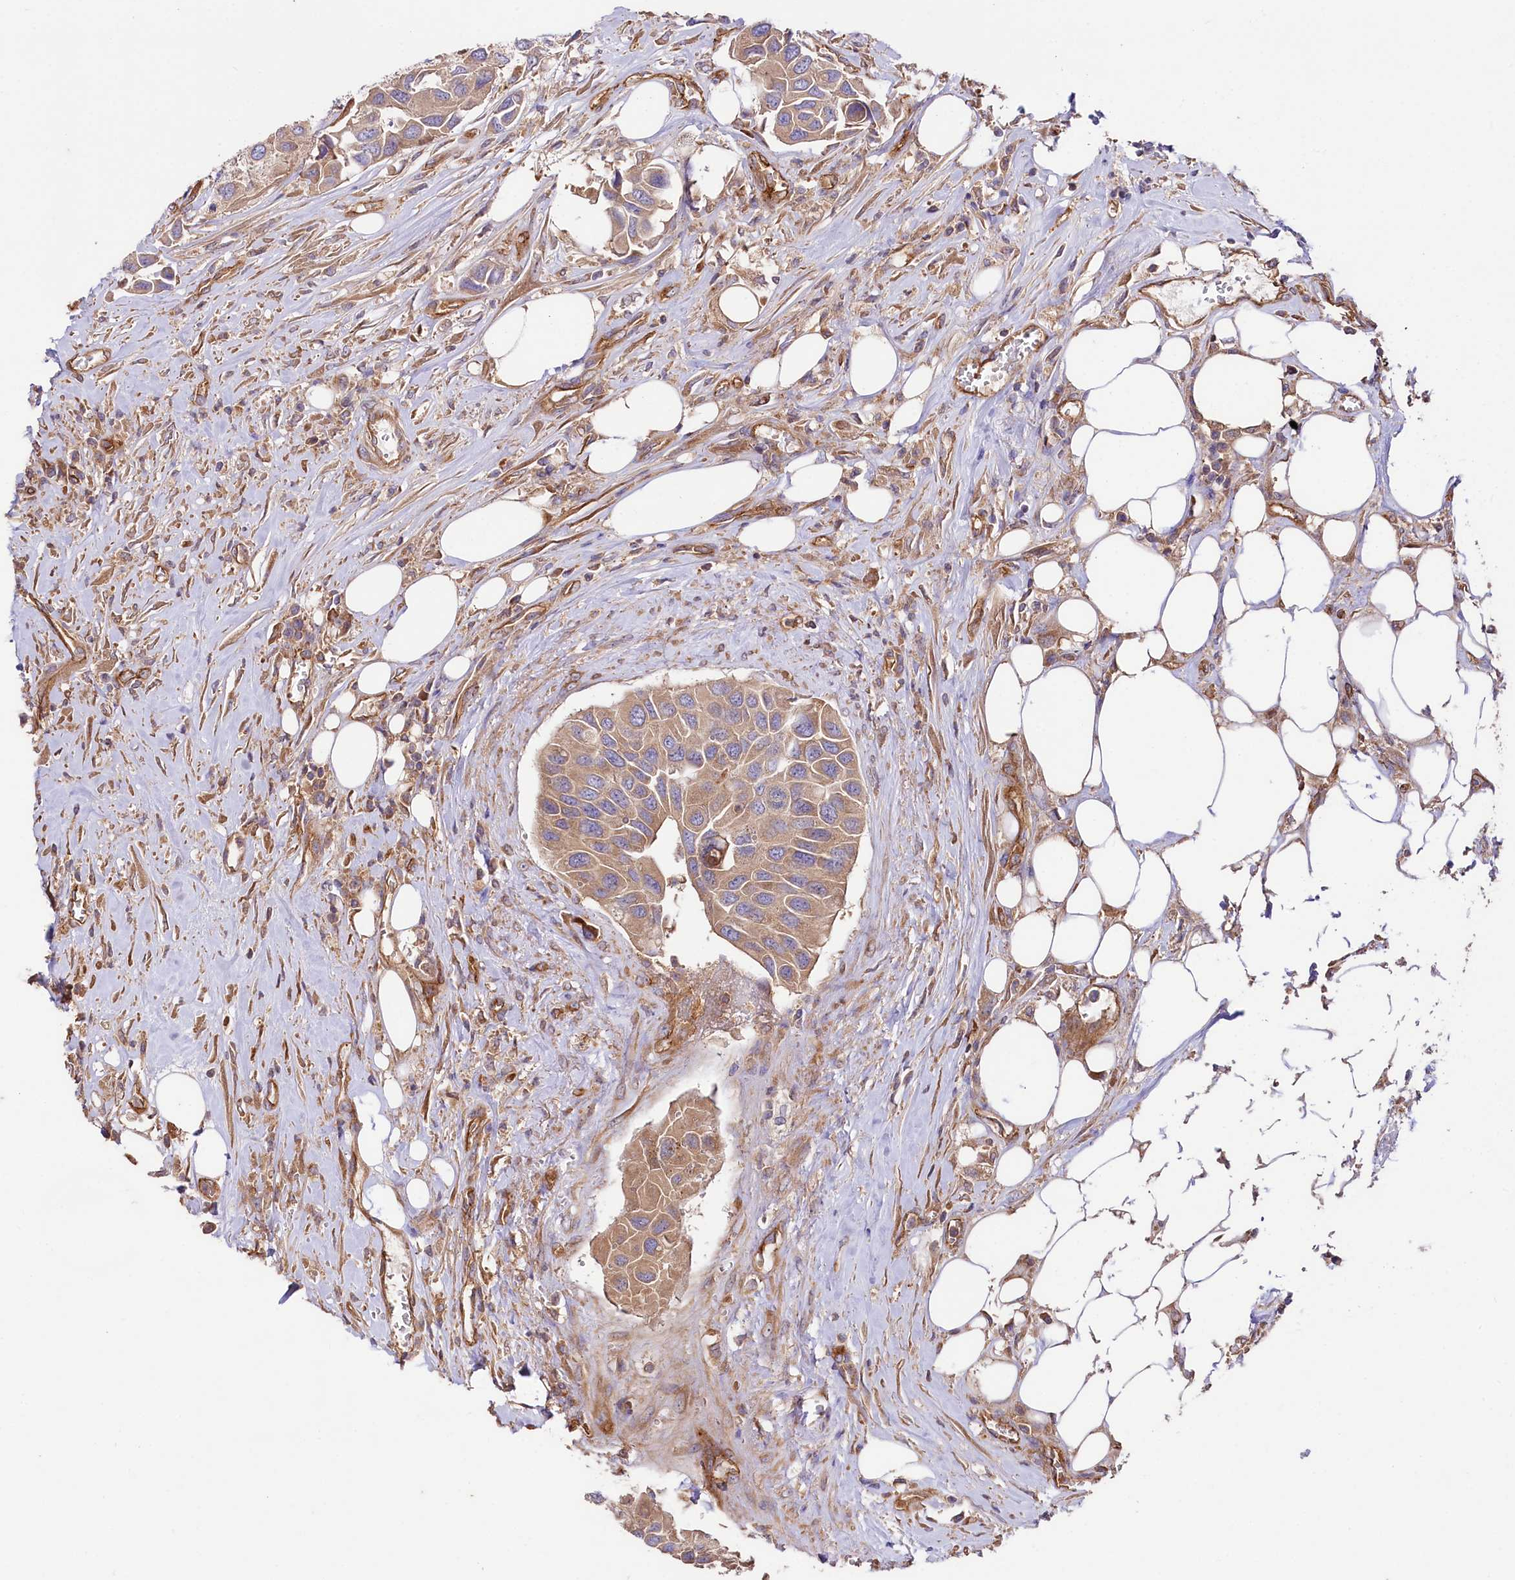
{"staining": {"intensity": "moderate", "quantity": ">75%", "location": "cytoplasmic/membranous"}, "tissue": "urothelial cancer", "cell_type": "Tumor cells", "image_type": "cancer", "snomed": [{"axis": "morphology", "description": "Urothelial carcinoma, High grade"}, {"axis": "topography", "description": "Urinary bladder"}], "caption": "A micrograph of human urothelial cancer stained for a protein demonstrates moderate cytoplasmic/membranous brown staining in tumor cells. (DAB IHC, brown staining for protein, blue staining for nuclei).", "gene": "CEP295", "patient": {"sex": "male", "age": 74}}